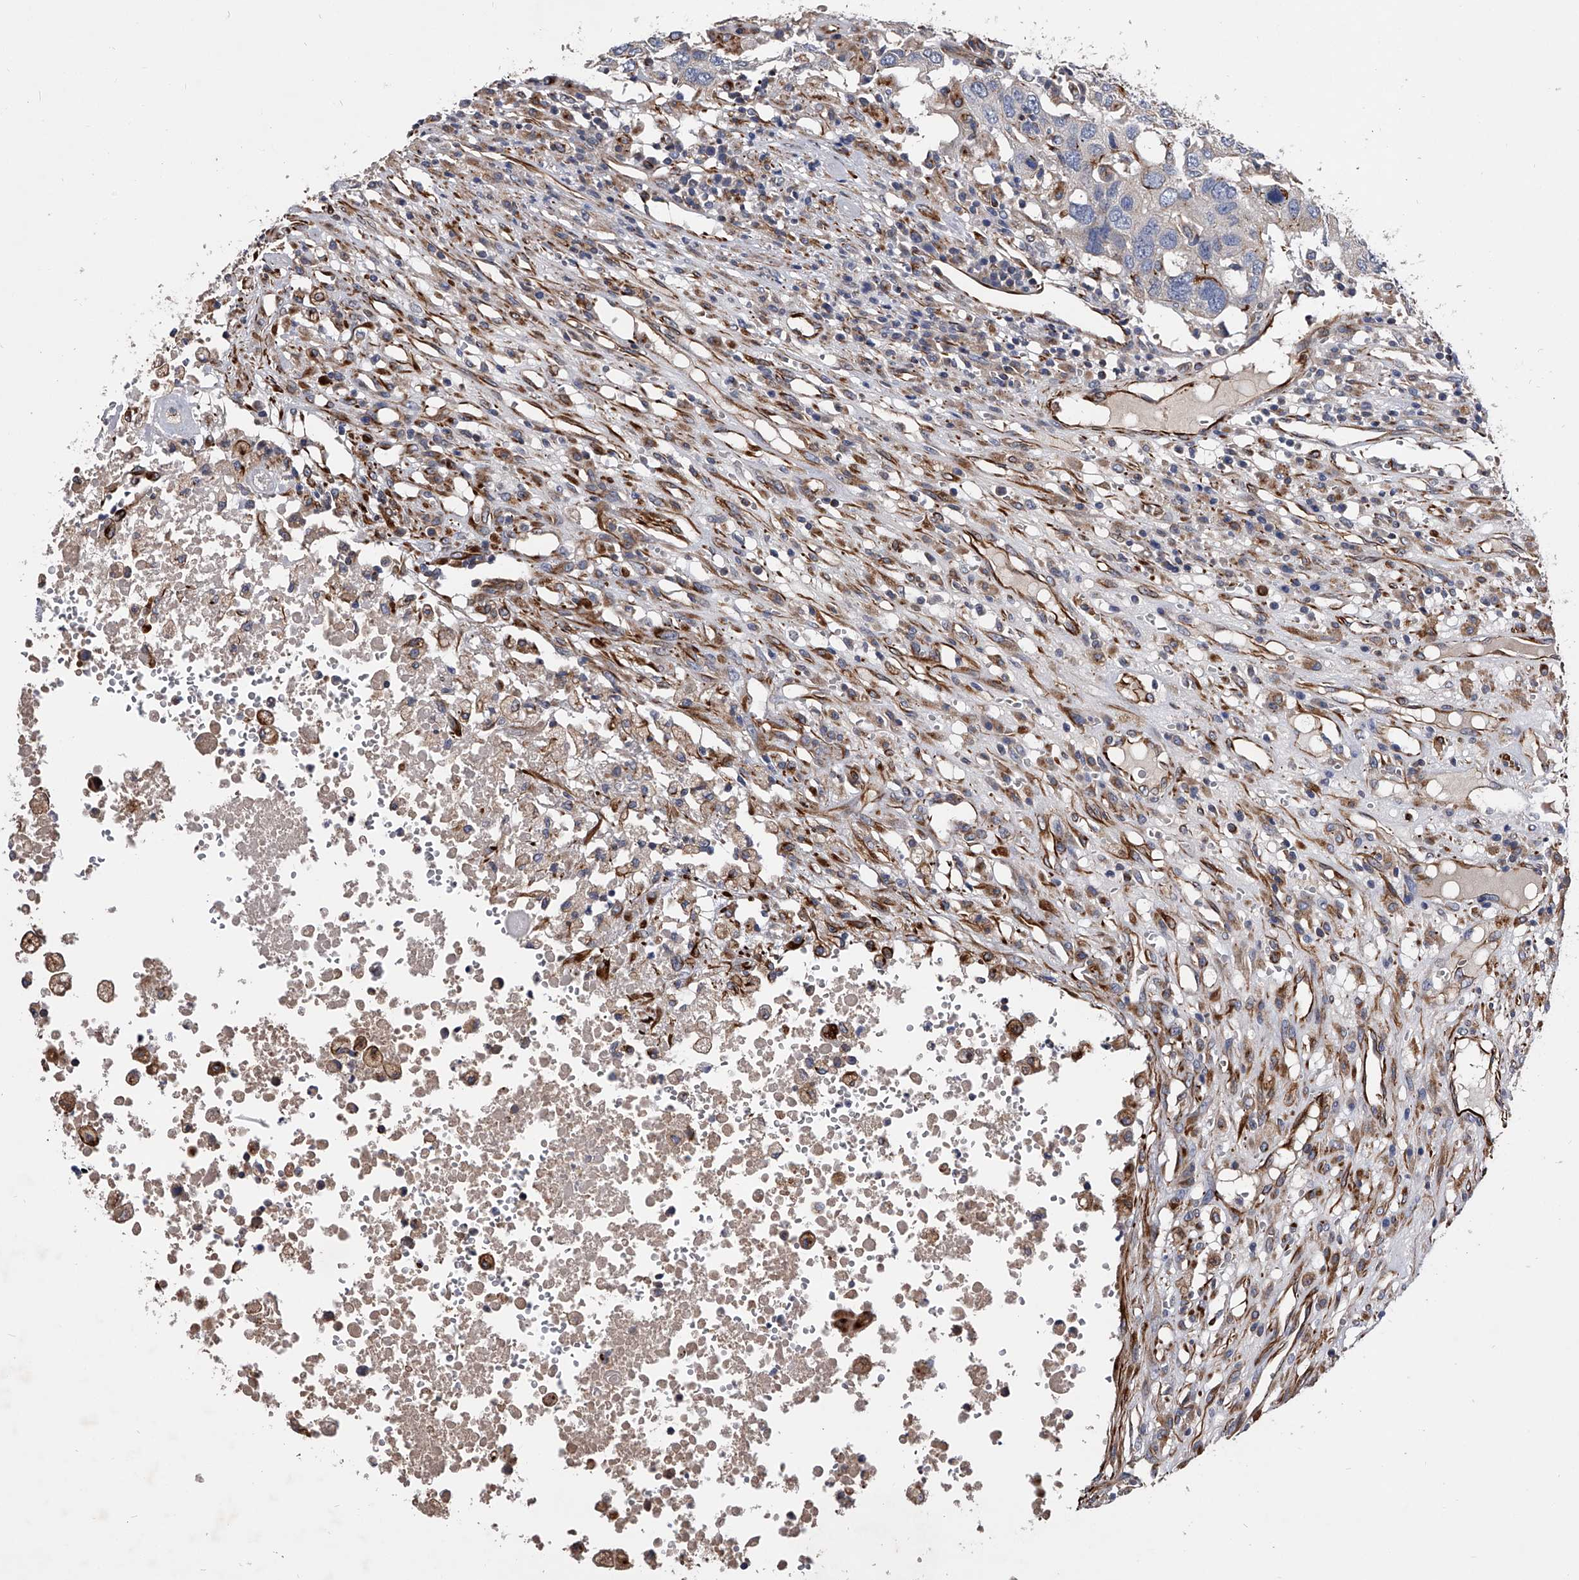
{"staining": {"intensity": "negative", "quantity": "none", "location": "none"}, "tissue": "head and neck cancer", "cell_type": "Tumor cells", "image_type": "cancer", "snomed": [{"axis": "morphology", "description": "Squamous cell carcinoma, NOS"}, {"axis": "topography", "description": "Head-Neck"}], "caption": "High power microscopy histopathology image of an immunohistochemistry photomicrograph of head and neck cancer, revealing no significant positivity in tumor cells.", "gene": "EFCAB7", "patient": {"sex": "male", "age": 66}}